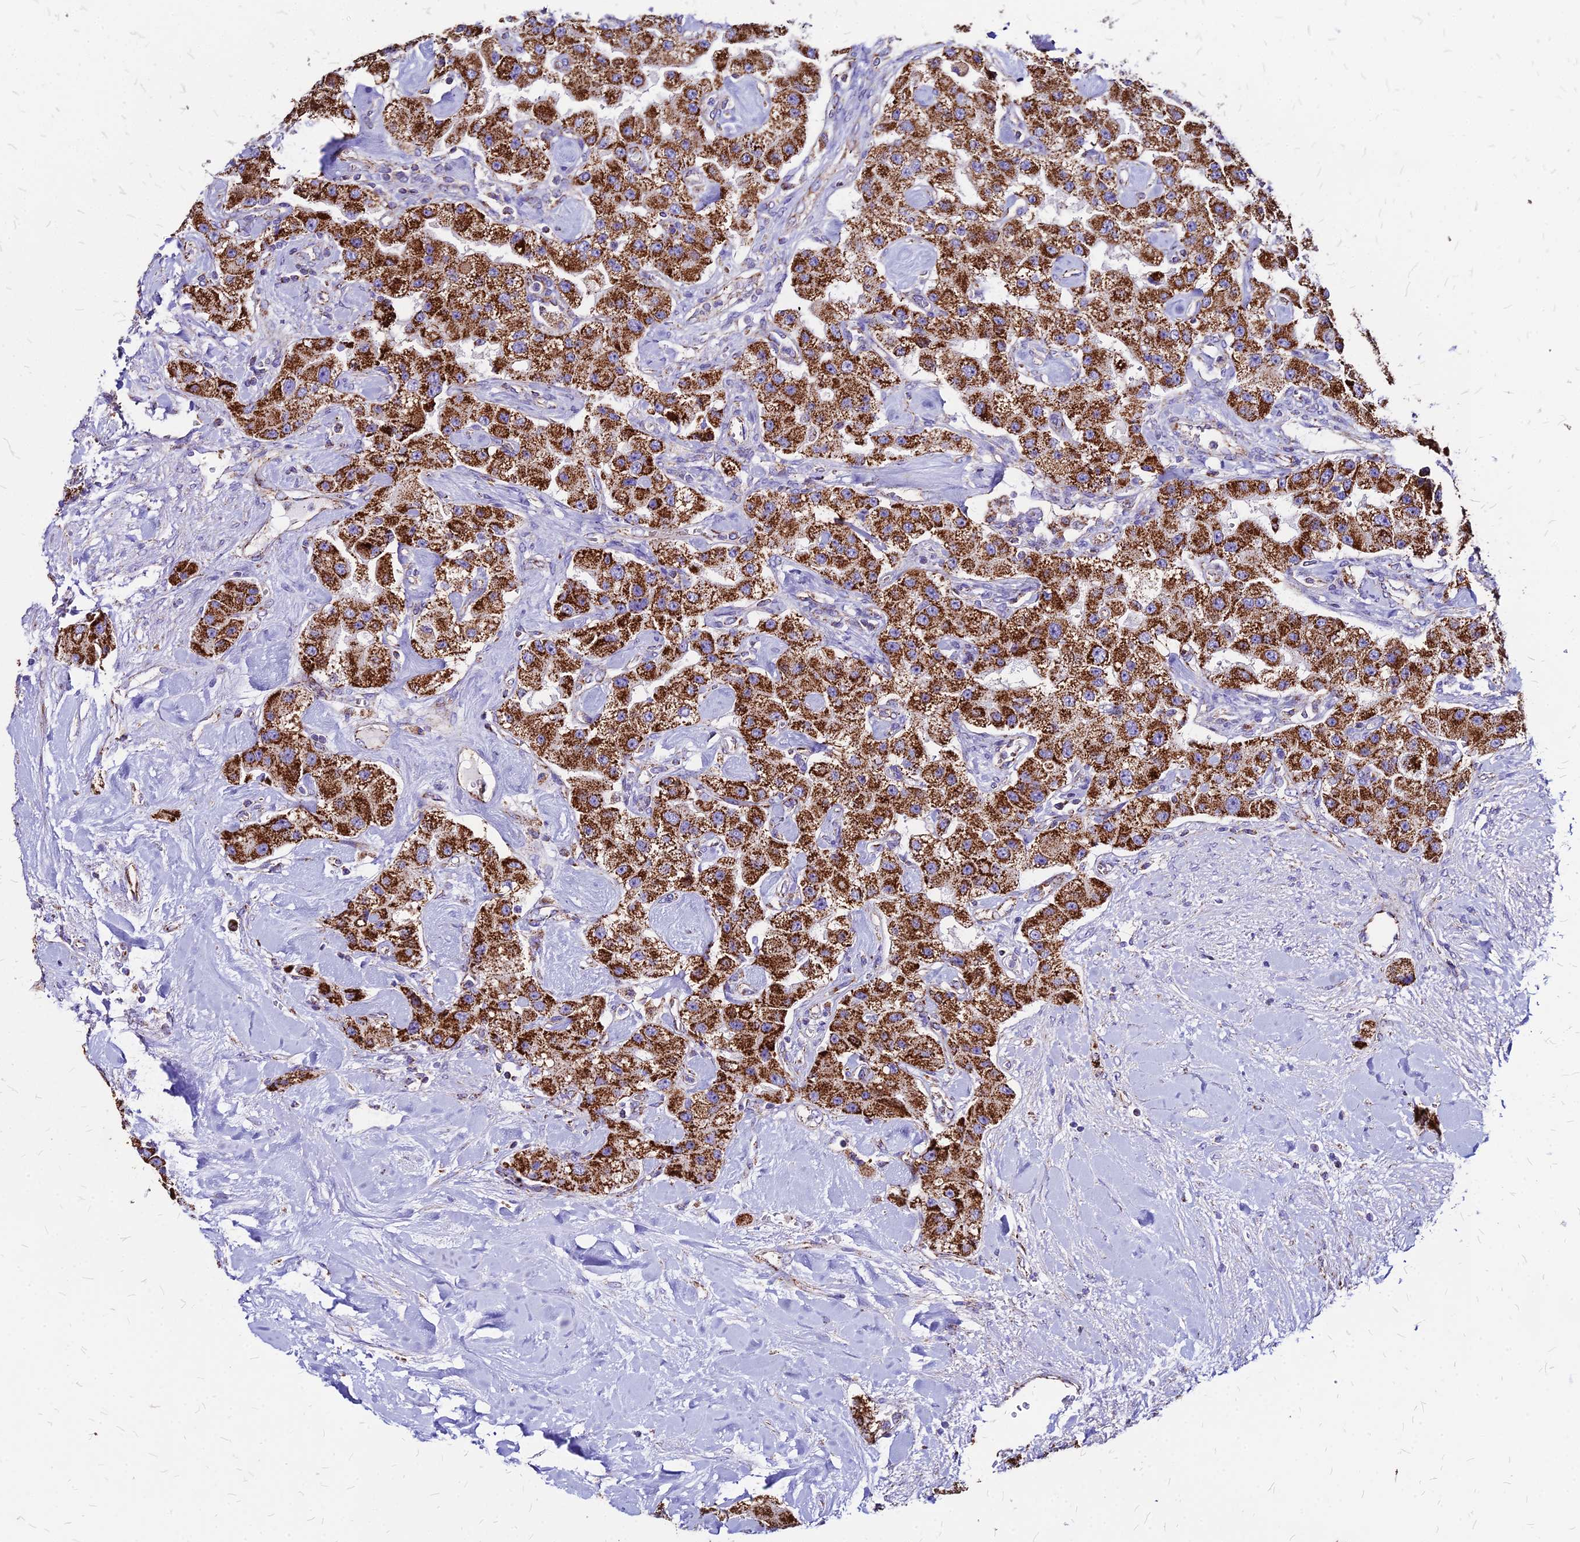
{"staining": {"intensity": "strong", "quantity": ">75%", "location": "cytoplasmic/membranous"}, "tissue": "carcinoid", "cell_type": "Tumor cells", "image_type": "cancer", "snomed": [{"axis": "morphology", "description": "Carcinoid, malignant, NOS"}, {"axis": "topography", "description": "Pancreas"}], "caption": "Immunohistochemistry of human carcinoid demonstrates high levels of strong cytoplasmic/membranous staining in approximately >75% of tumor cells.", "gene": "DLD", "patient": {"sex": "male", "age": 41}}